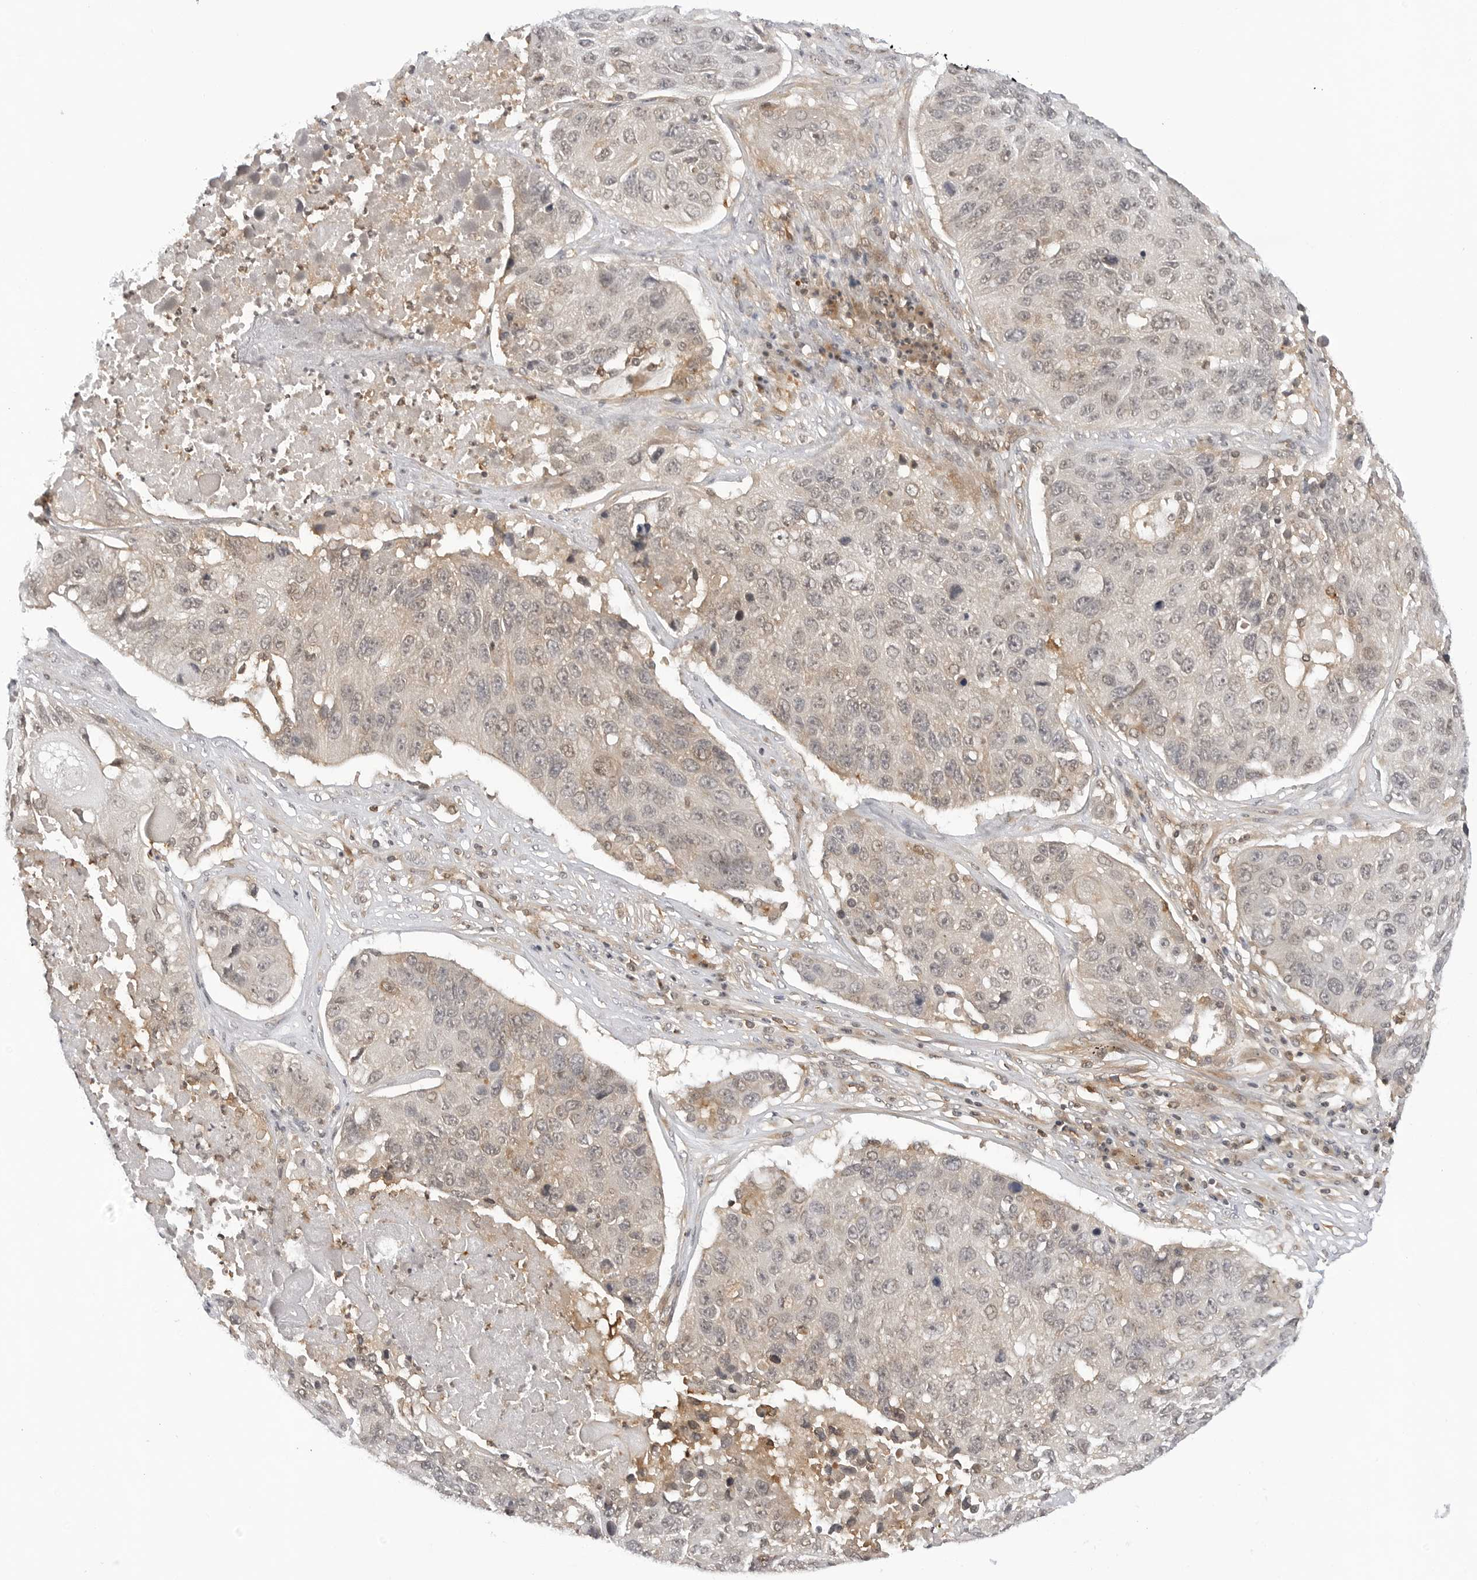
{"staining": {"intensity": "weak", "quantity": "<25%", "location": "cytoplasmic/membranous,nuclear"}, "tissue": "lung cancer", "cell_type": "Tumor cells", "image_type": "cancer", "snomed": [{"axis": "morphology", "description": "Squamous cell carcinoma, NOS"}, {"axis": "topography", "description": "Lung"}], "caption": "Tumor cells are negative for protein expression in human lung cancer.", "gene": "MAP2K5", "patient": {"sex": "male", "age": 61}}